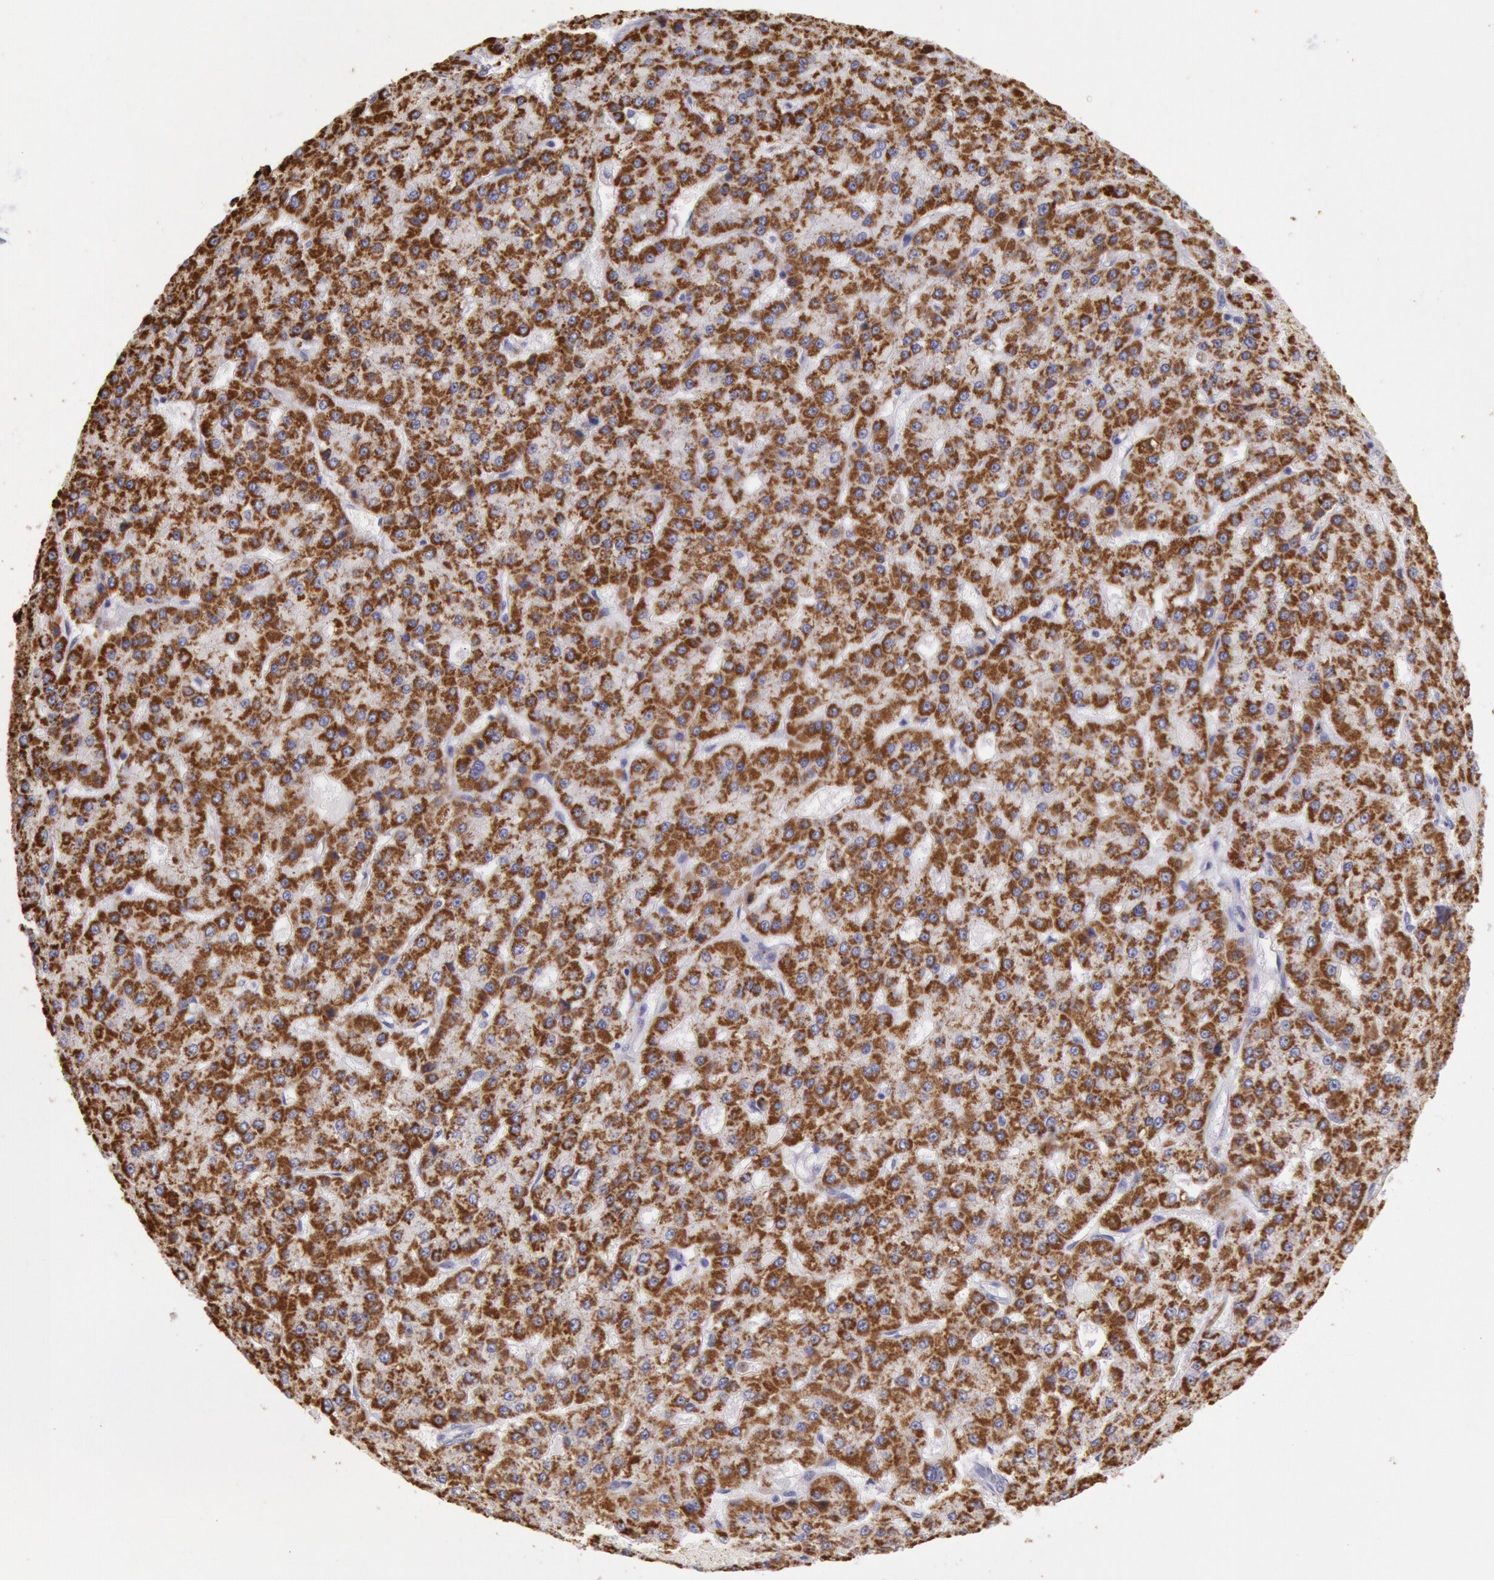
{"staining": {"intensity": "strong", "quantity": ">75%", "location": "cytoplasmic/membranous,nuclear"}, "tissue": "liver cancer", "cell_type": "Tumor cells", "image_type": "cancer", "snomed": [{"axis": "morphology", "description": "Carcinoma, Hepatocellular, NOS"}, {"axis": "topography", "description": "Liver"}], "caption": "IHC (DAB) staining of liver hepatocellular carcinoma demonstrates strong cytoplasmic/membranous and nuclear protein expression in about >75% of tumor cells.", "gene": "FRMD6", "patient": {"sex": "male", "age": 47}}